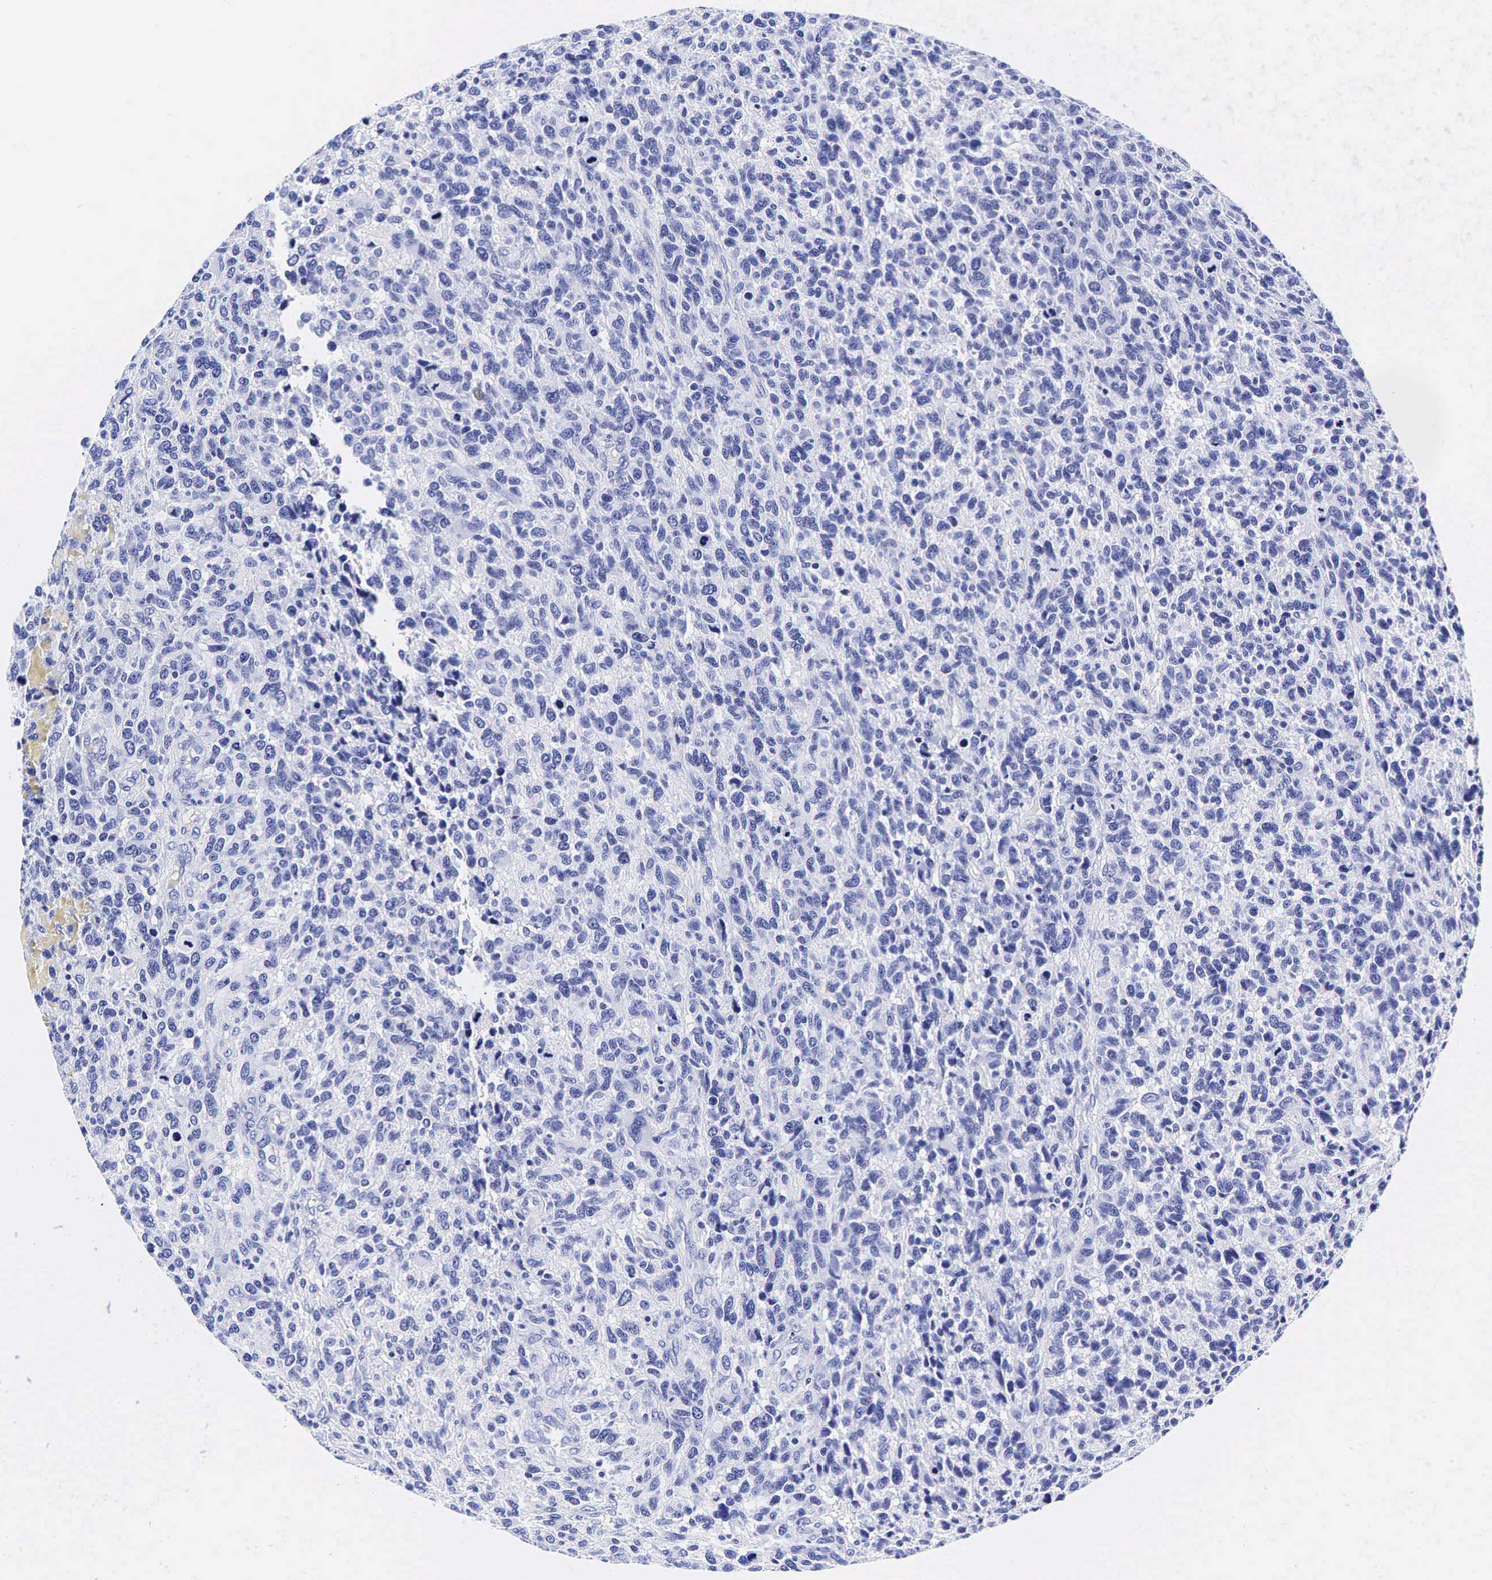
{"staining": {"intensity": "negative", "quantity": "none", "location": "none"}, "tissue": "glioma", "cell_type": "Tumor cells", "image_type": "cancer", "snomed": [{"axis": "morphology", "description": "Glioma, malignant, High grade"}, {"axis": "topography", "description": "Brain"}], "caption": "DAB immunohistochemical staining of malignant glioma (high-grade) reveals no significant positivity in tumor cells.", "gene": "GAST", "patient": {"sex": "male", "age": 77}}